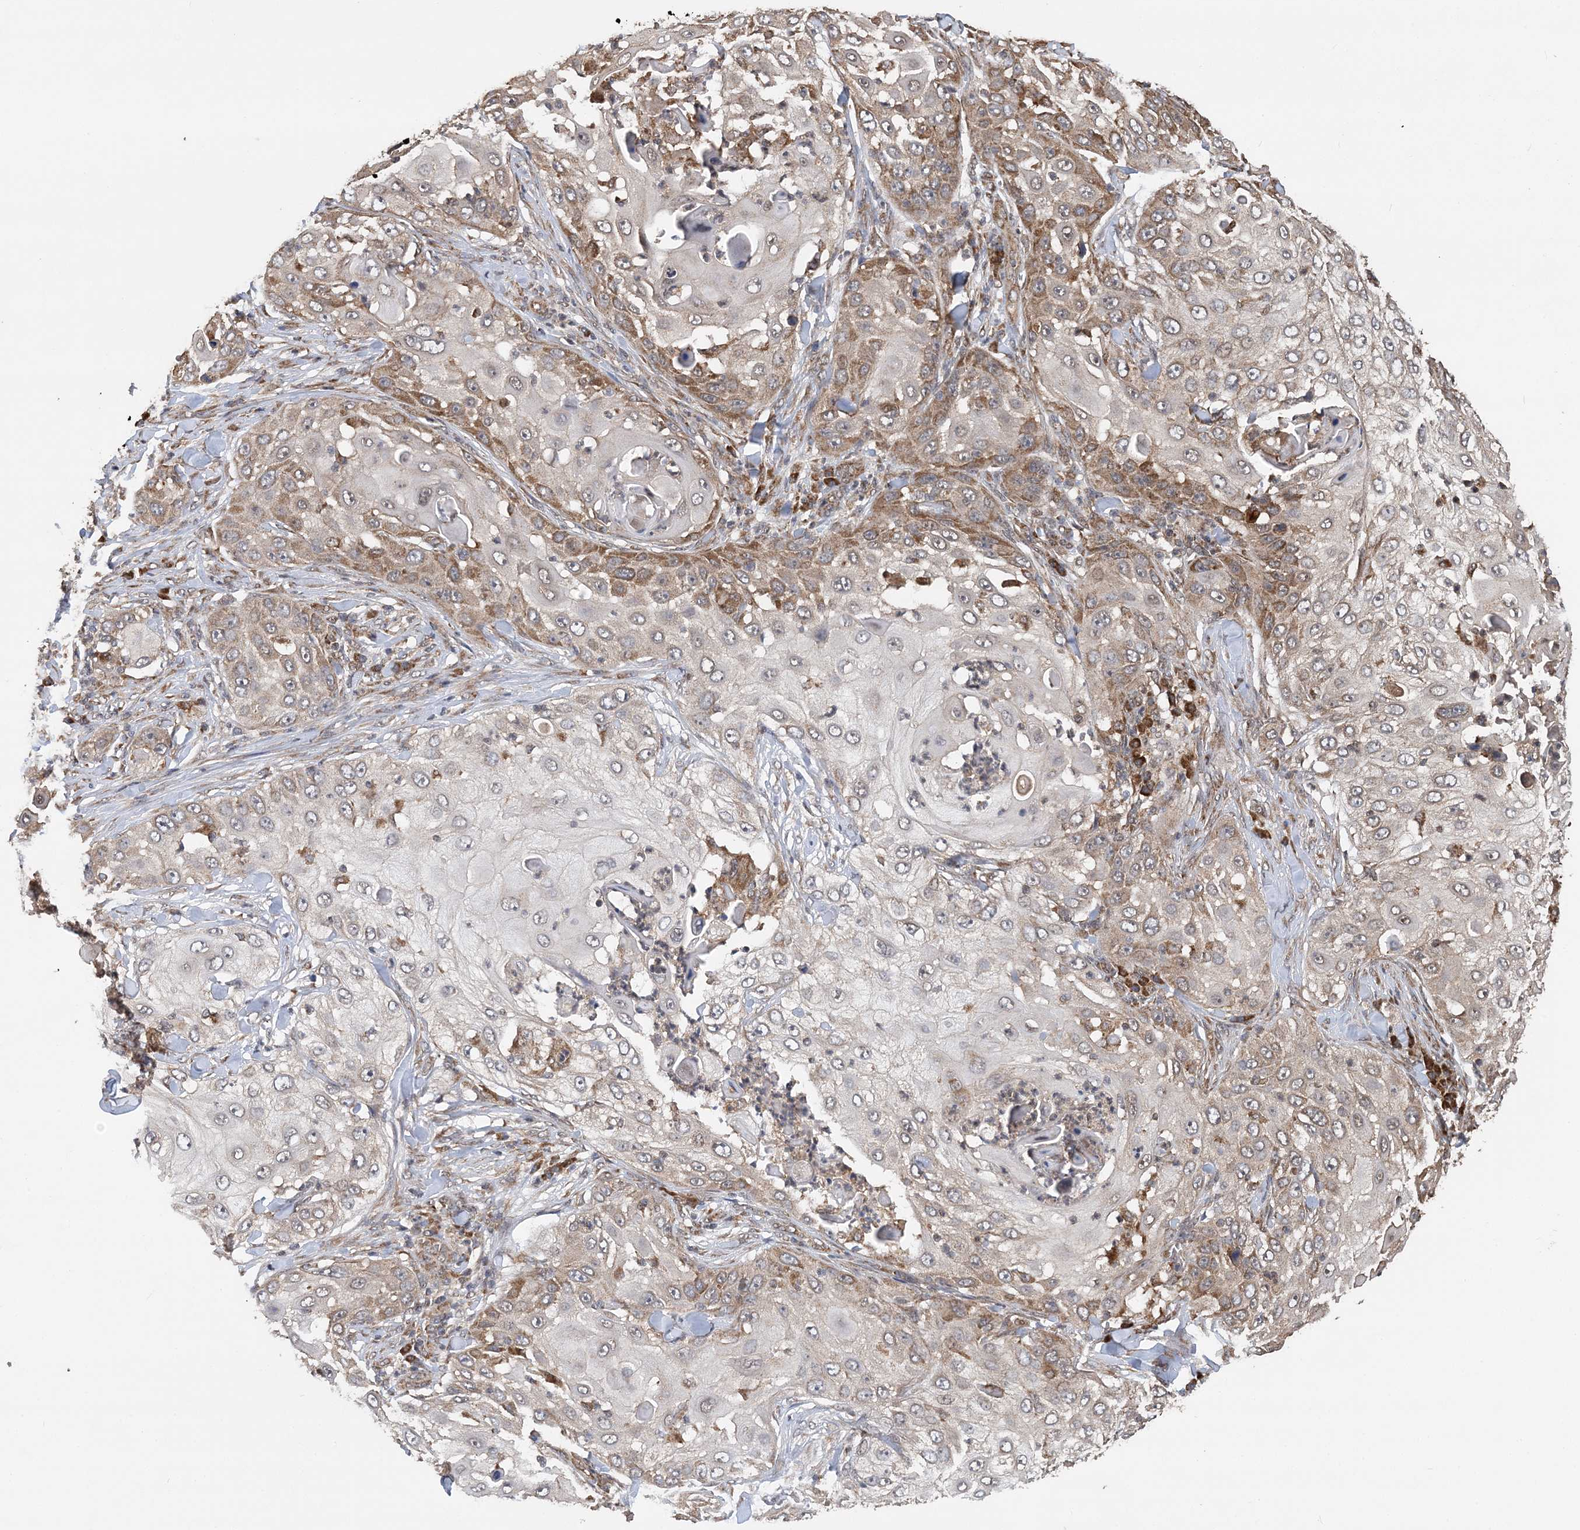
{"staining": {"intensity": "moderate", "quantity": "25%-75%", "location": "cytoplasmic/membranous"}, "tissue": "skin cancer", "cell_type": "Tumor cells", "image_type": "cancer", "snomed": [{"axis": "morphology", "description": "Squamous cell carcinoma, NOS"}, {"axis": "topography", "description": "Skin"}], "caption": "DAB immunohistochemical staining of skin squamous cell carcinoma reveals moderate cytoplasmic/membranous protein expression in approximately 25%-75% of tumor cells. The protein is stained brown, and the nuclei are stained in blue (DAB IHC with brightfield microscopy, high magnification).", "gene": "PCBP1", "patient": {"sex": "female", "age": 44}}